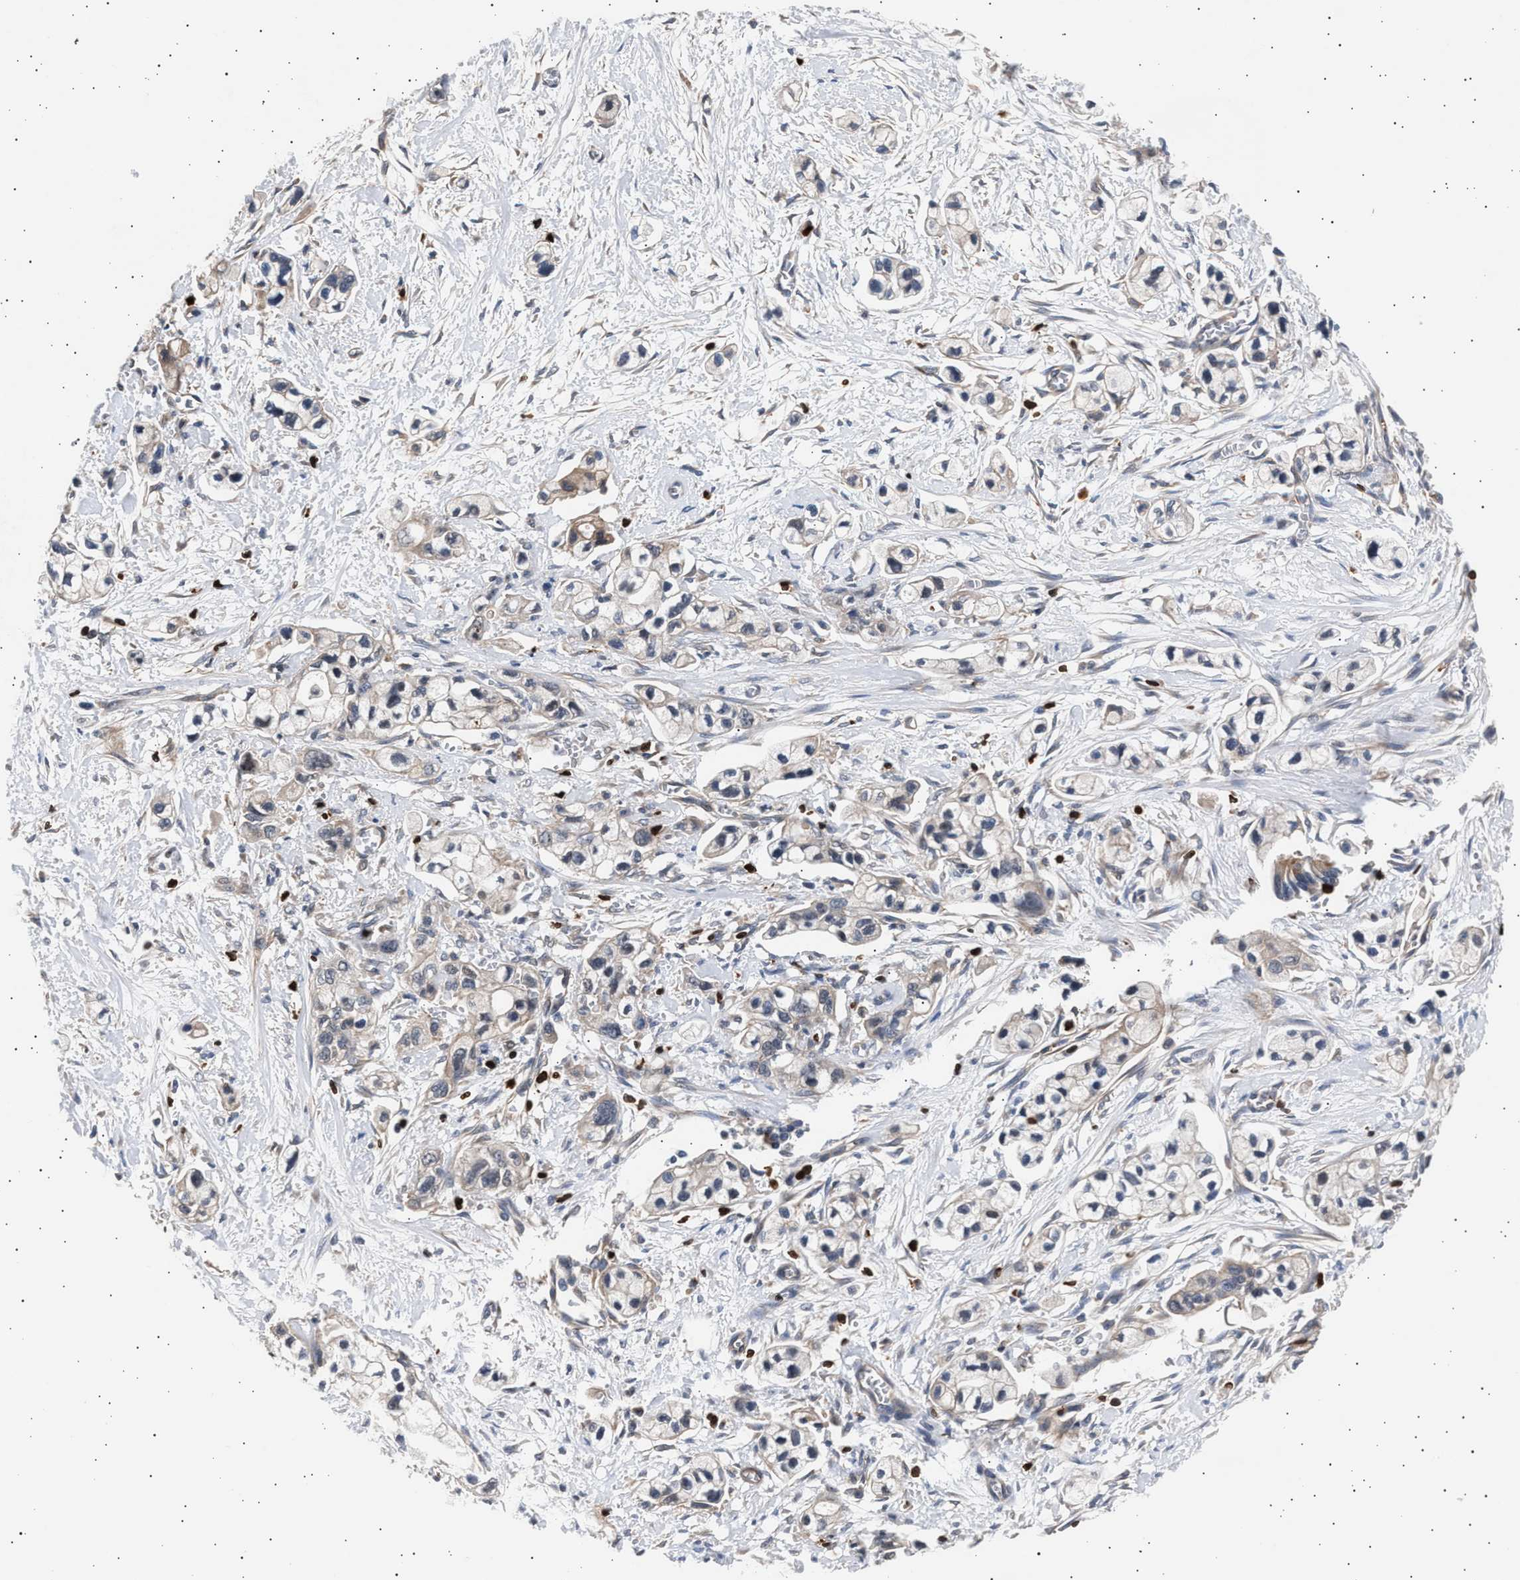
{"staining": {"intensity": "negative", "quantity": "none", "location": "none"}, "tissue": "pancreatic cancer", "cell_type": "Tumor cells", "image_type": "cancer", "snomed": [{"axis": "morphology", "description": "Adenocarcinoma, NOS"}, {"axis": "topography", "description": "Pancreas"}], "caption": "Tumor cells show no significant staining in adenocarcinoma (pancreatic).", "gene": "GRAP2", "patient": {"sex": "male", "age": 74}}